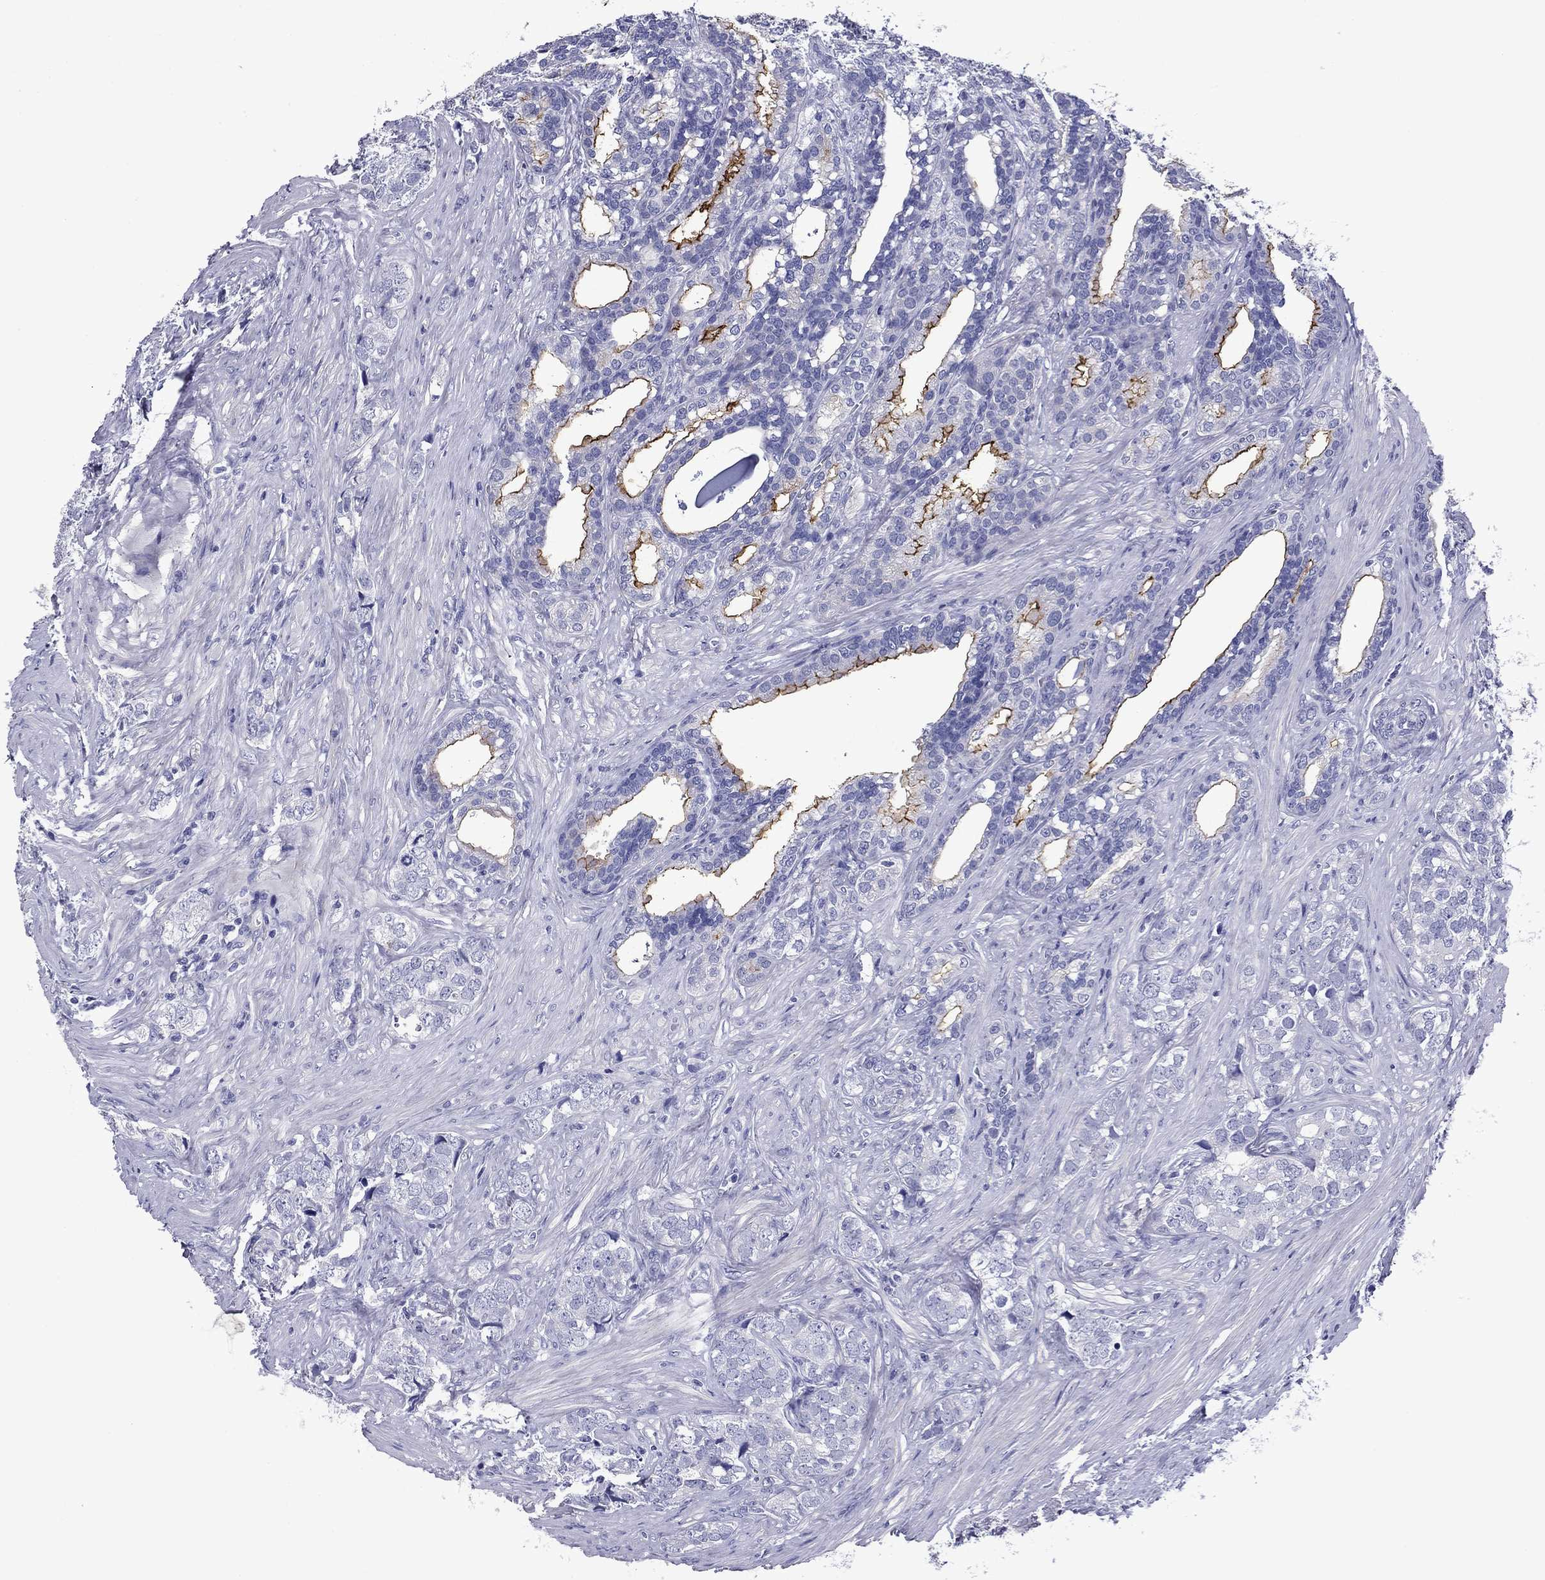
{"staining": {"intensity": "strong", "quantity": "<25%", "location": "cytoplasmic/membranous"}, "tissue": "prostate cancer", "cell_type": "Tumor cells", "image_type": "cancer", "snomed": [{"axis": "morphology", "description": "Adenocarcinoma, NOS"}, {"axis": "topography", "description": "Prostate and seminal vesicle, NOS"}], "caption": "A brown stain labels strong cytoplasmic/membranous staining of a protein in human prostate adenocarcinoma tumor cells.", "gene": "CNDP1", "patient": {"sex": "male", "age": 63}}